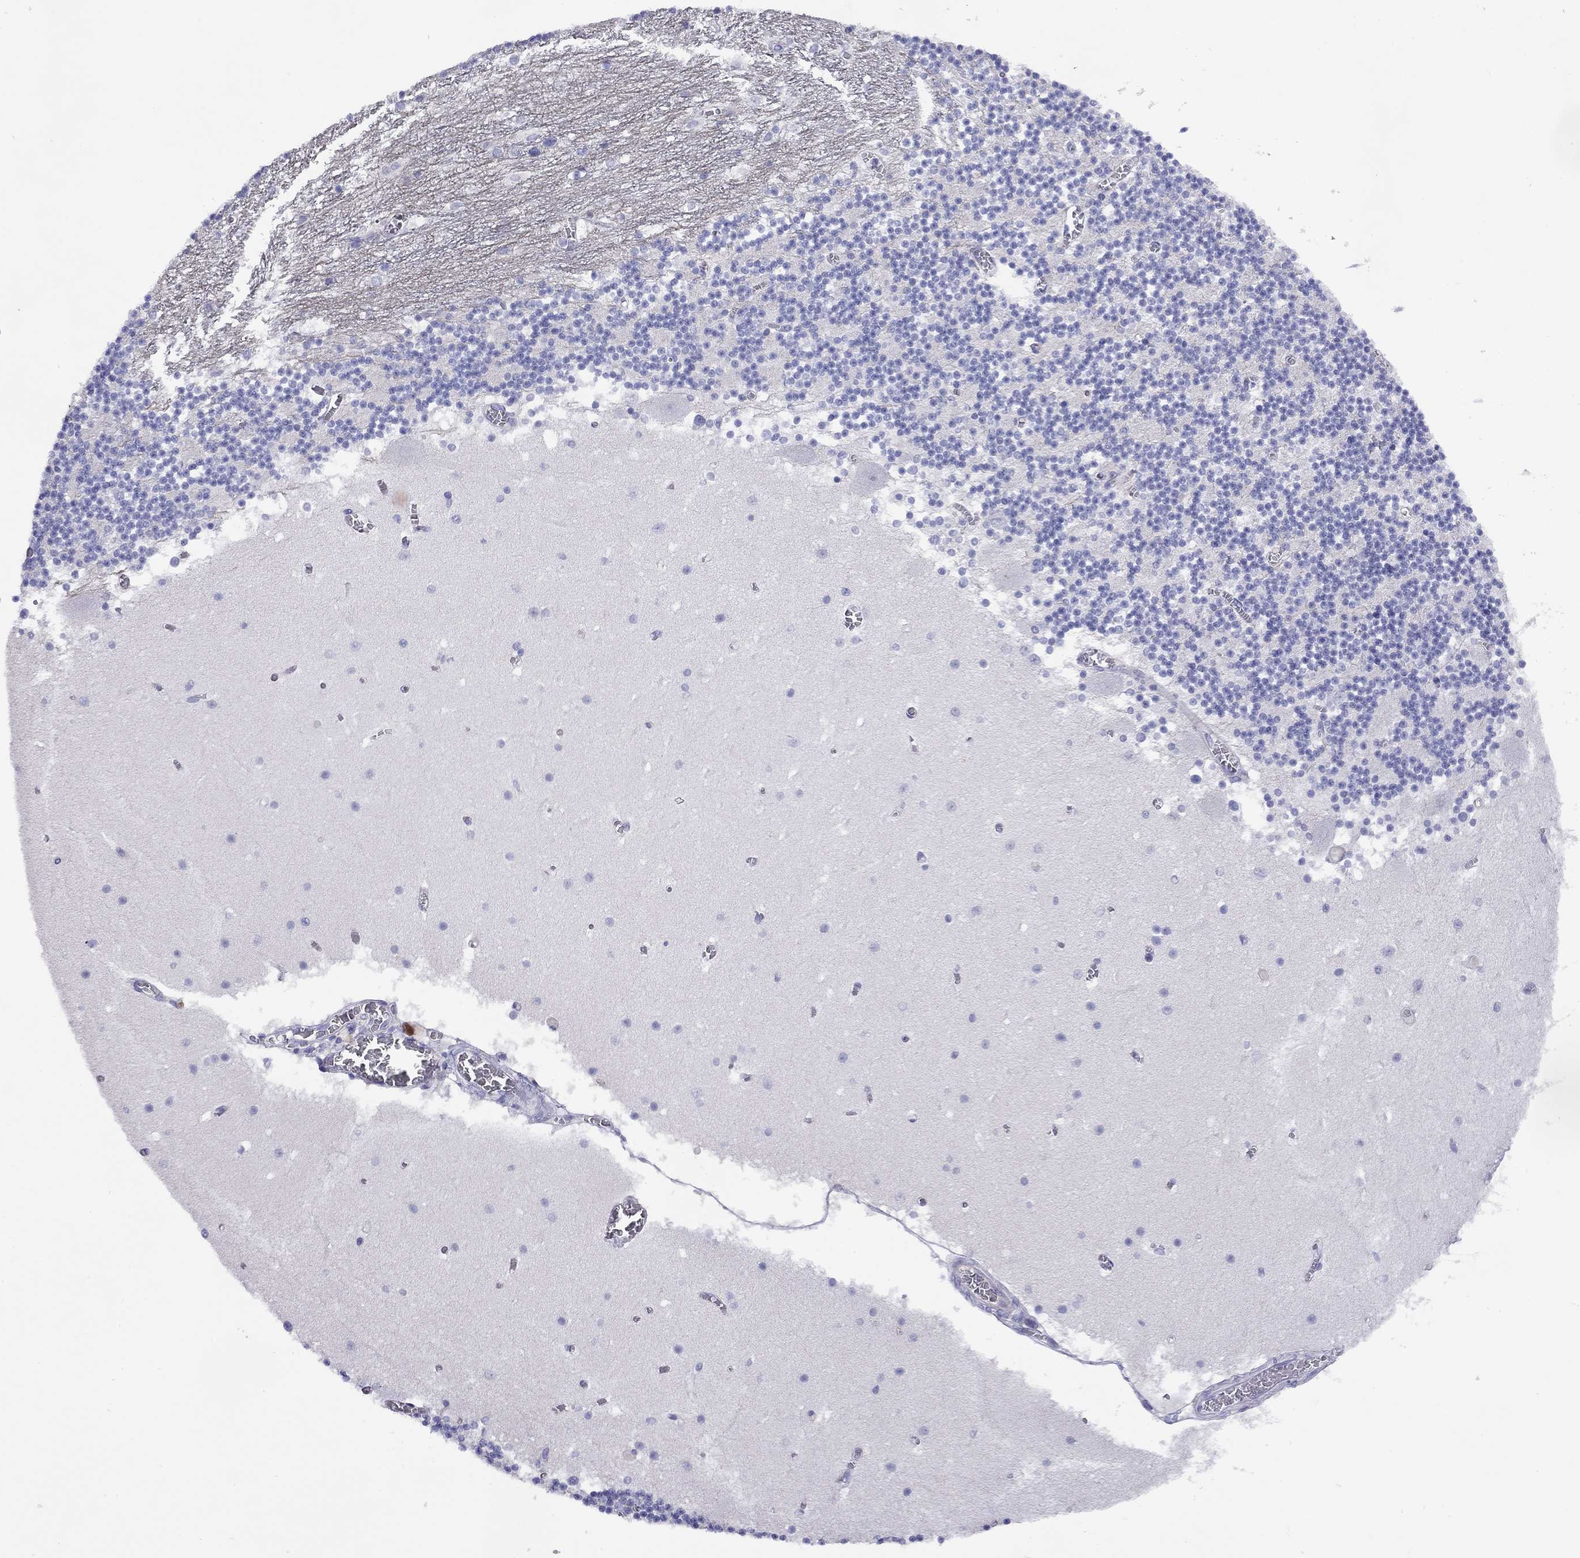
{"staining": {"intensity": "negative", "quantity": "none", "location": "none"}, "tissue": "cerebellum", "cell_type": "Cells in granular layer", "image_type": "normal", "snomed": [{"axis": "morphology", "description": "Normal tissue, NOS"}, {"axis": "topography", "description": "Cerebellum"}], "caption": "A high-resolution image shows immunohistochemistry staining of unremarkable cerebellum, which shows no significant positivity in cells in granular layer.", "gene": "CMYA5", "patient": {"sex": "female", "age": 28}}